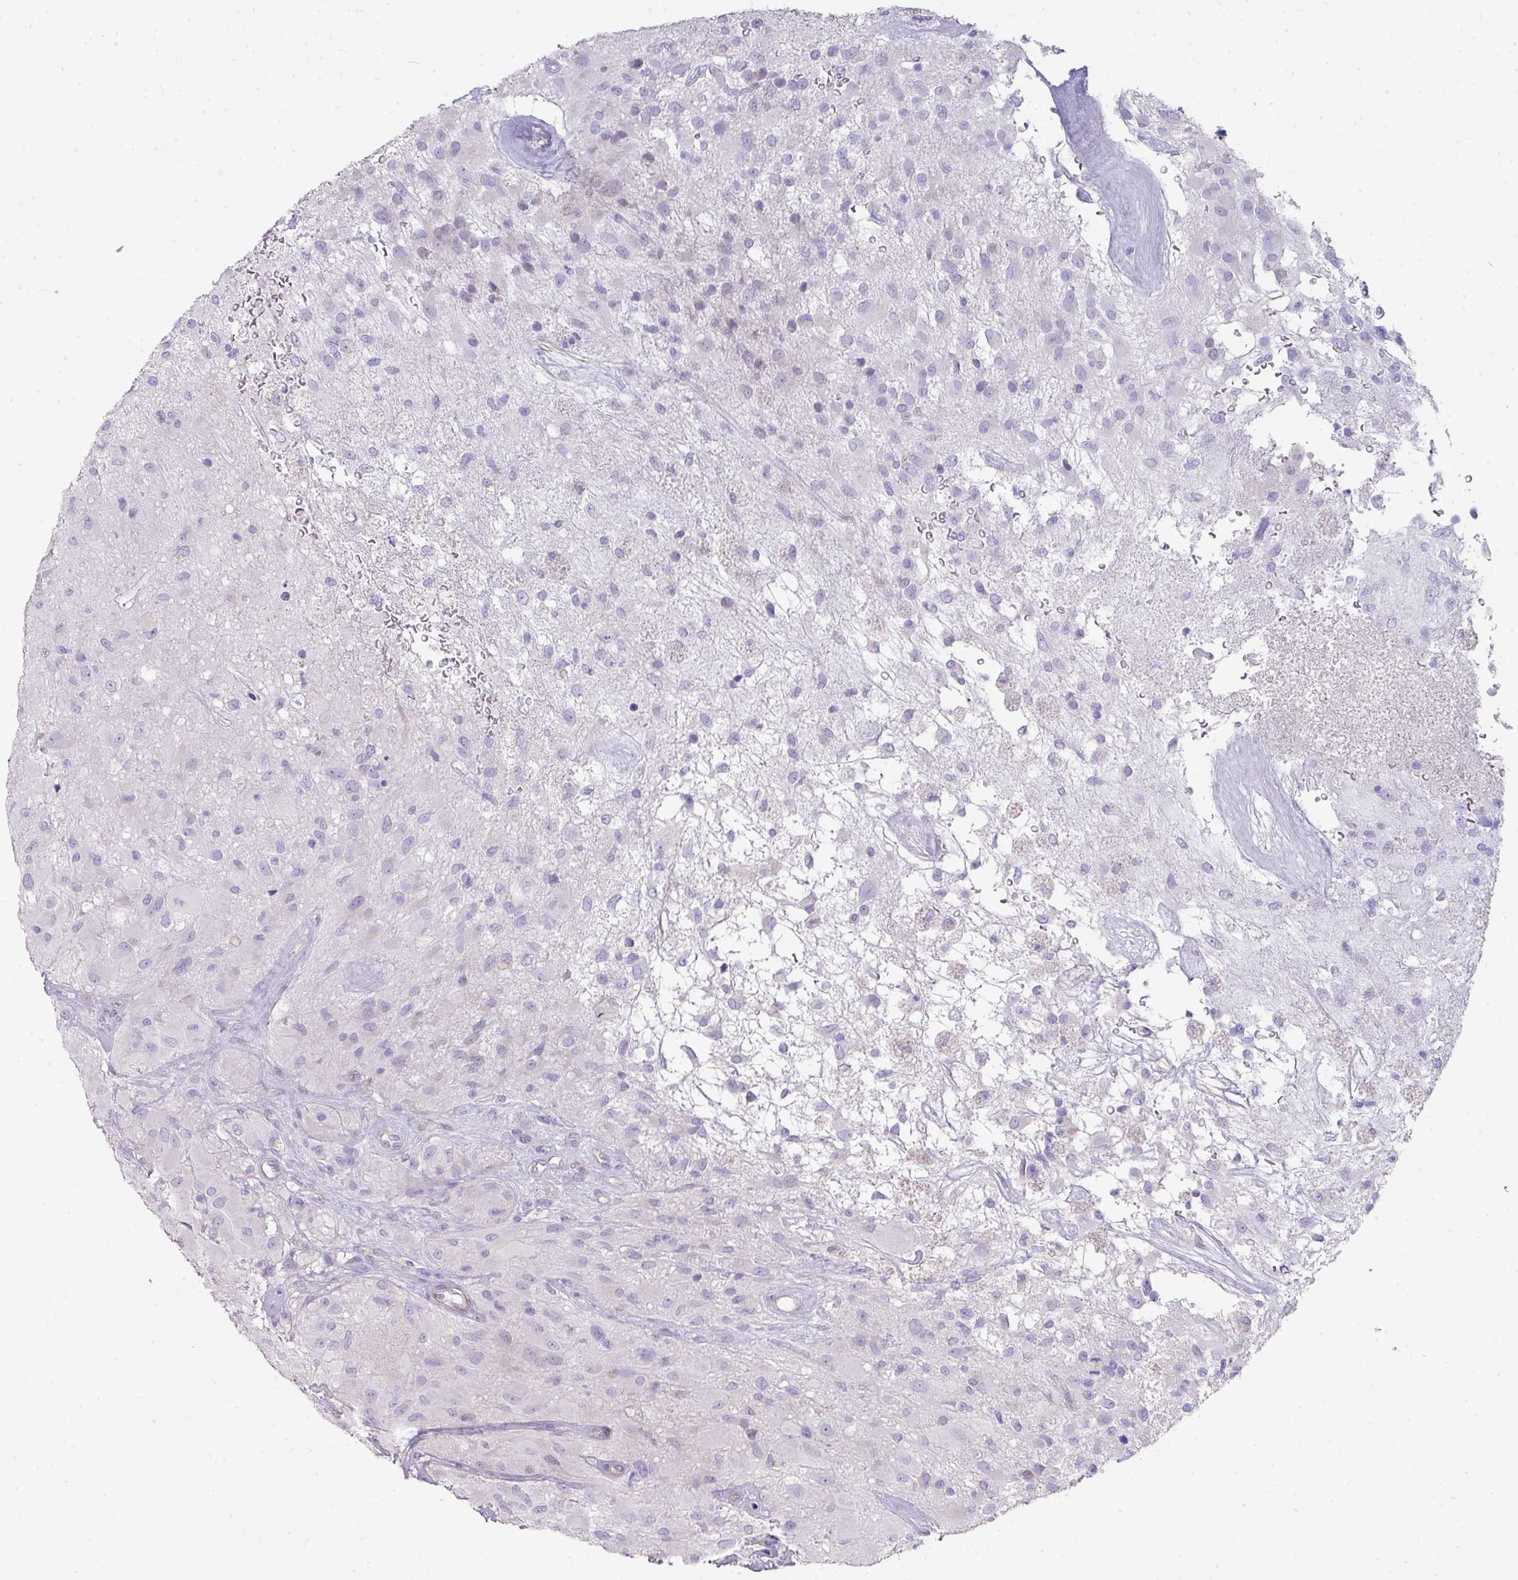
{"staining": {"intensity": "negative", "quantity": "none", "location": "none"}, "tissue": "glioma", "cell_type": "Tumor cells", "image_type": "cancer", "snomed": [{"axis": "morphology", "description": "Glioma, malignant, High grade"}, {"axis": "topography", "description": "Brain"}], "caption": "DAB (3,3'-diaminobenzidine) immunohistochemical staining of glioma demonstrates no significant expression in tumor cells.", "gene": "GLI4", "patient": {"sex": "female", "age": 67}}